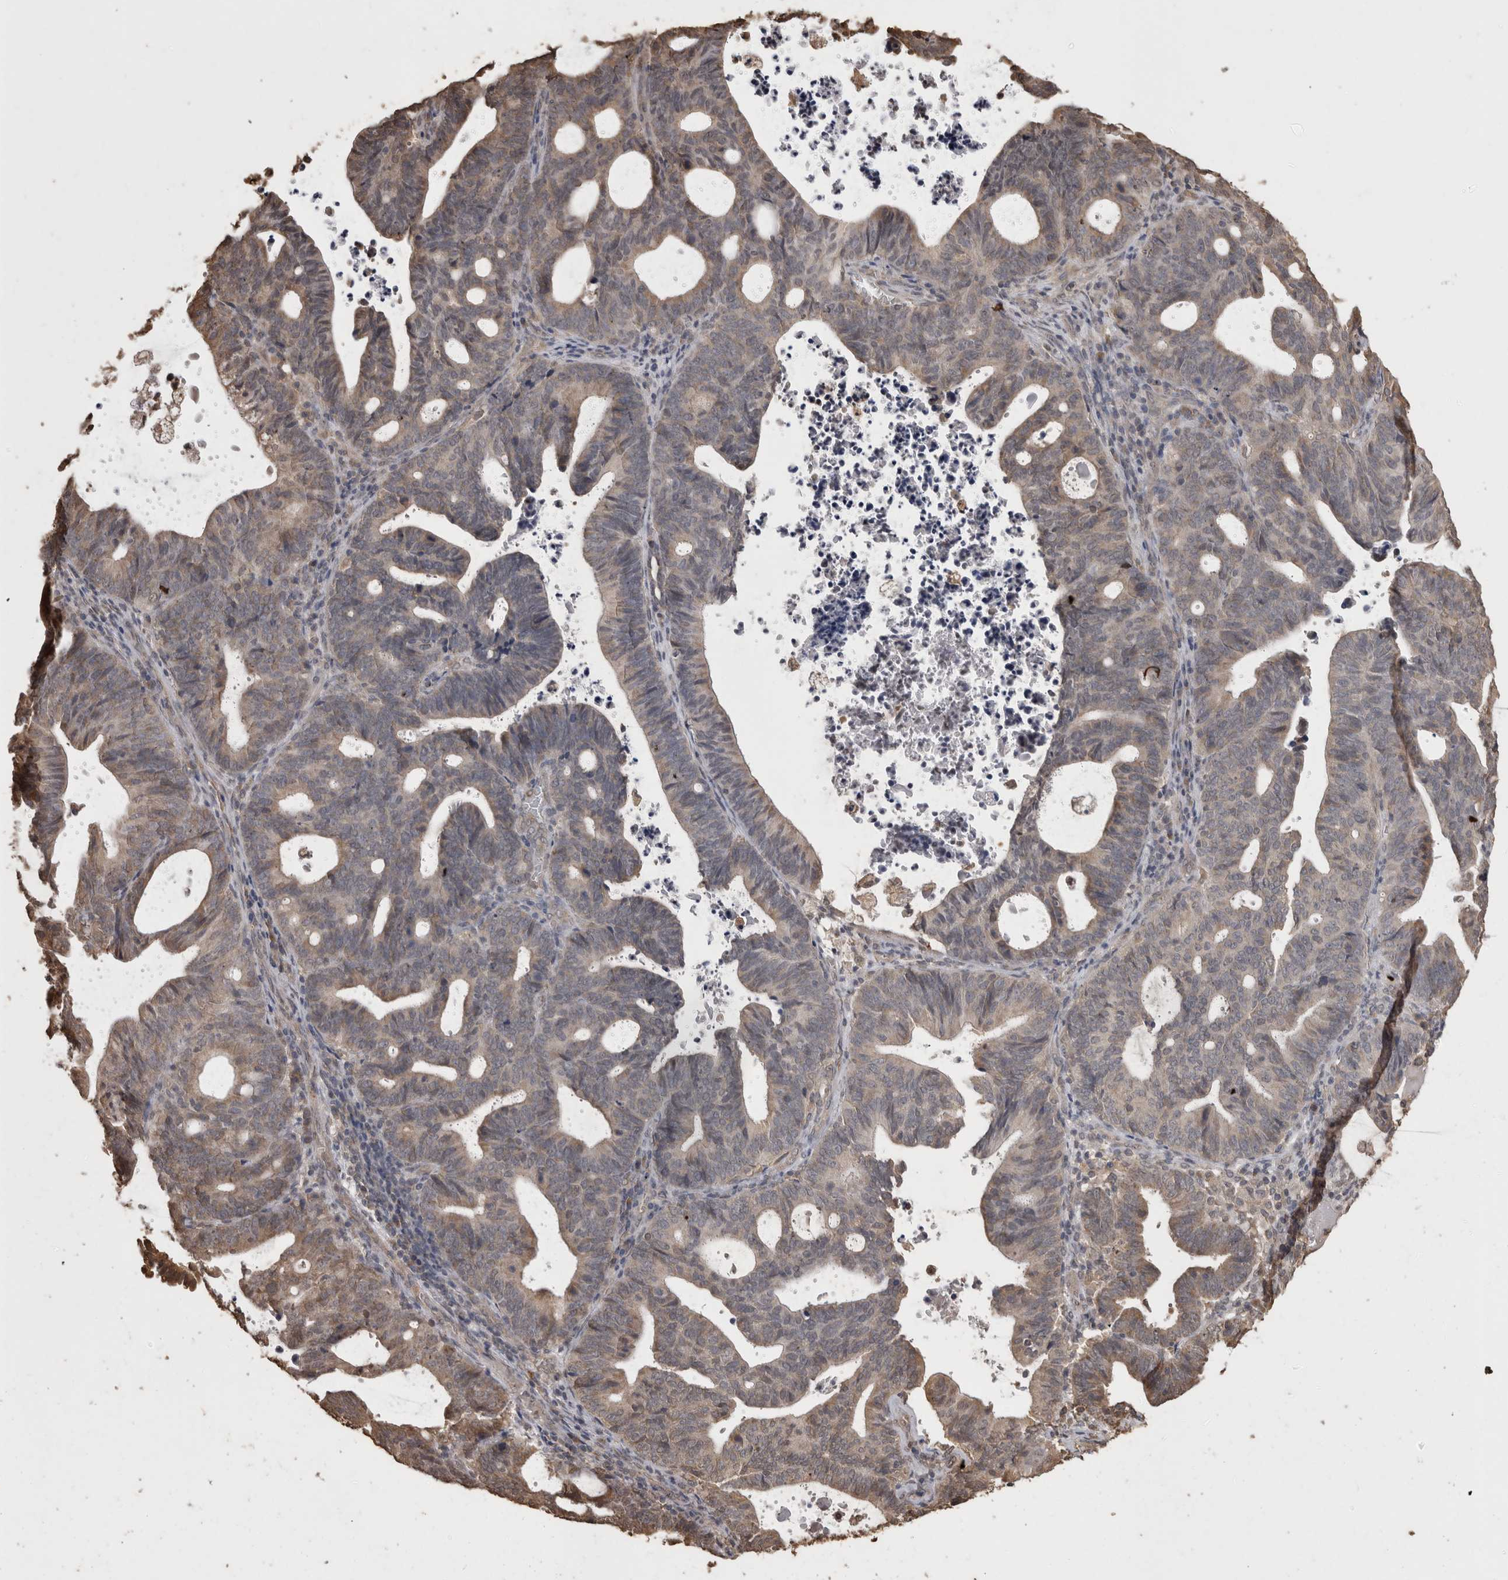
{"staining": {"intensity": "weak", "quantity": ">75%", "location": "cytoplasmic/membranous"}, "tissue": "endometrial cancer", "cell_type": "Tumor cells", "image_type": "cancer", "snomed": [{"axis": "morphology", "description": "Adenocarcinoma, NOS"}, {"axis": "topography", "description": "Uterus"}], "caption": "Endometrial cancer stained with a protein marker shows weak staining in tumor cells.", "gene": "SOCS5", "patient": {"sex": "female", "age": 83}}